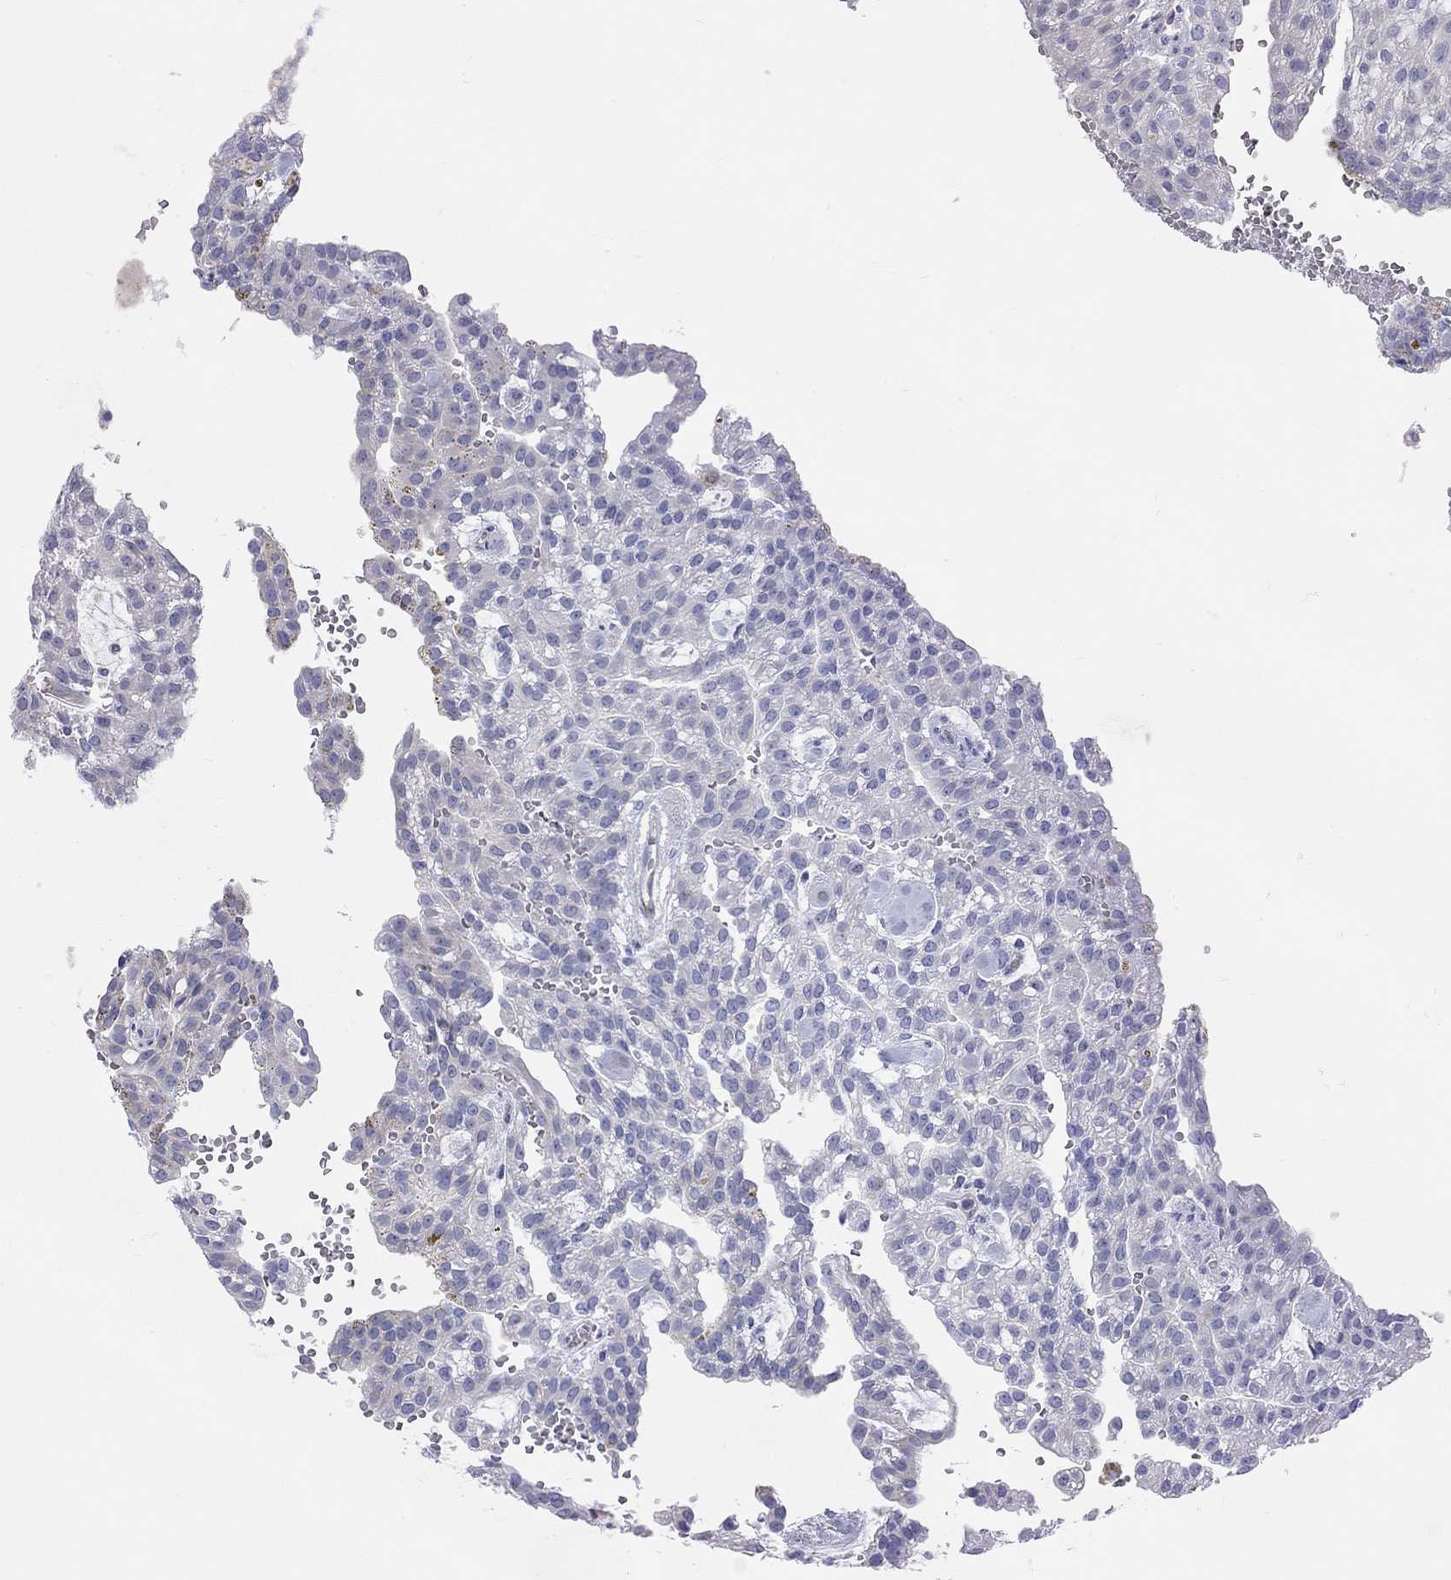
{"staining": {"intensity": "negative", "quantity": "none", "location": "none"}, "tissue": "renal cancer", "cell_type": "Tumor cells", "image_type": "cancer", "snomed": [{"axis": "morphology", "description": "Adenocarcinoma, NOS"}, {"axis": "topography", "description": "Kidney"}], "caption": "This is an IHC image of renal cancer. There is no expression in tumor cells.", "gene": "TDRD6", "patient": {"sex": "male", "age": 63}}